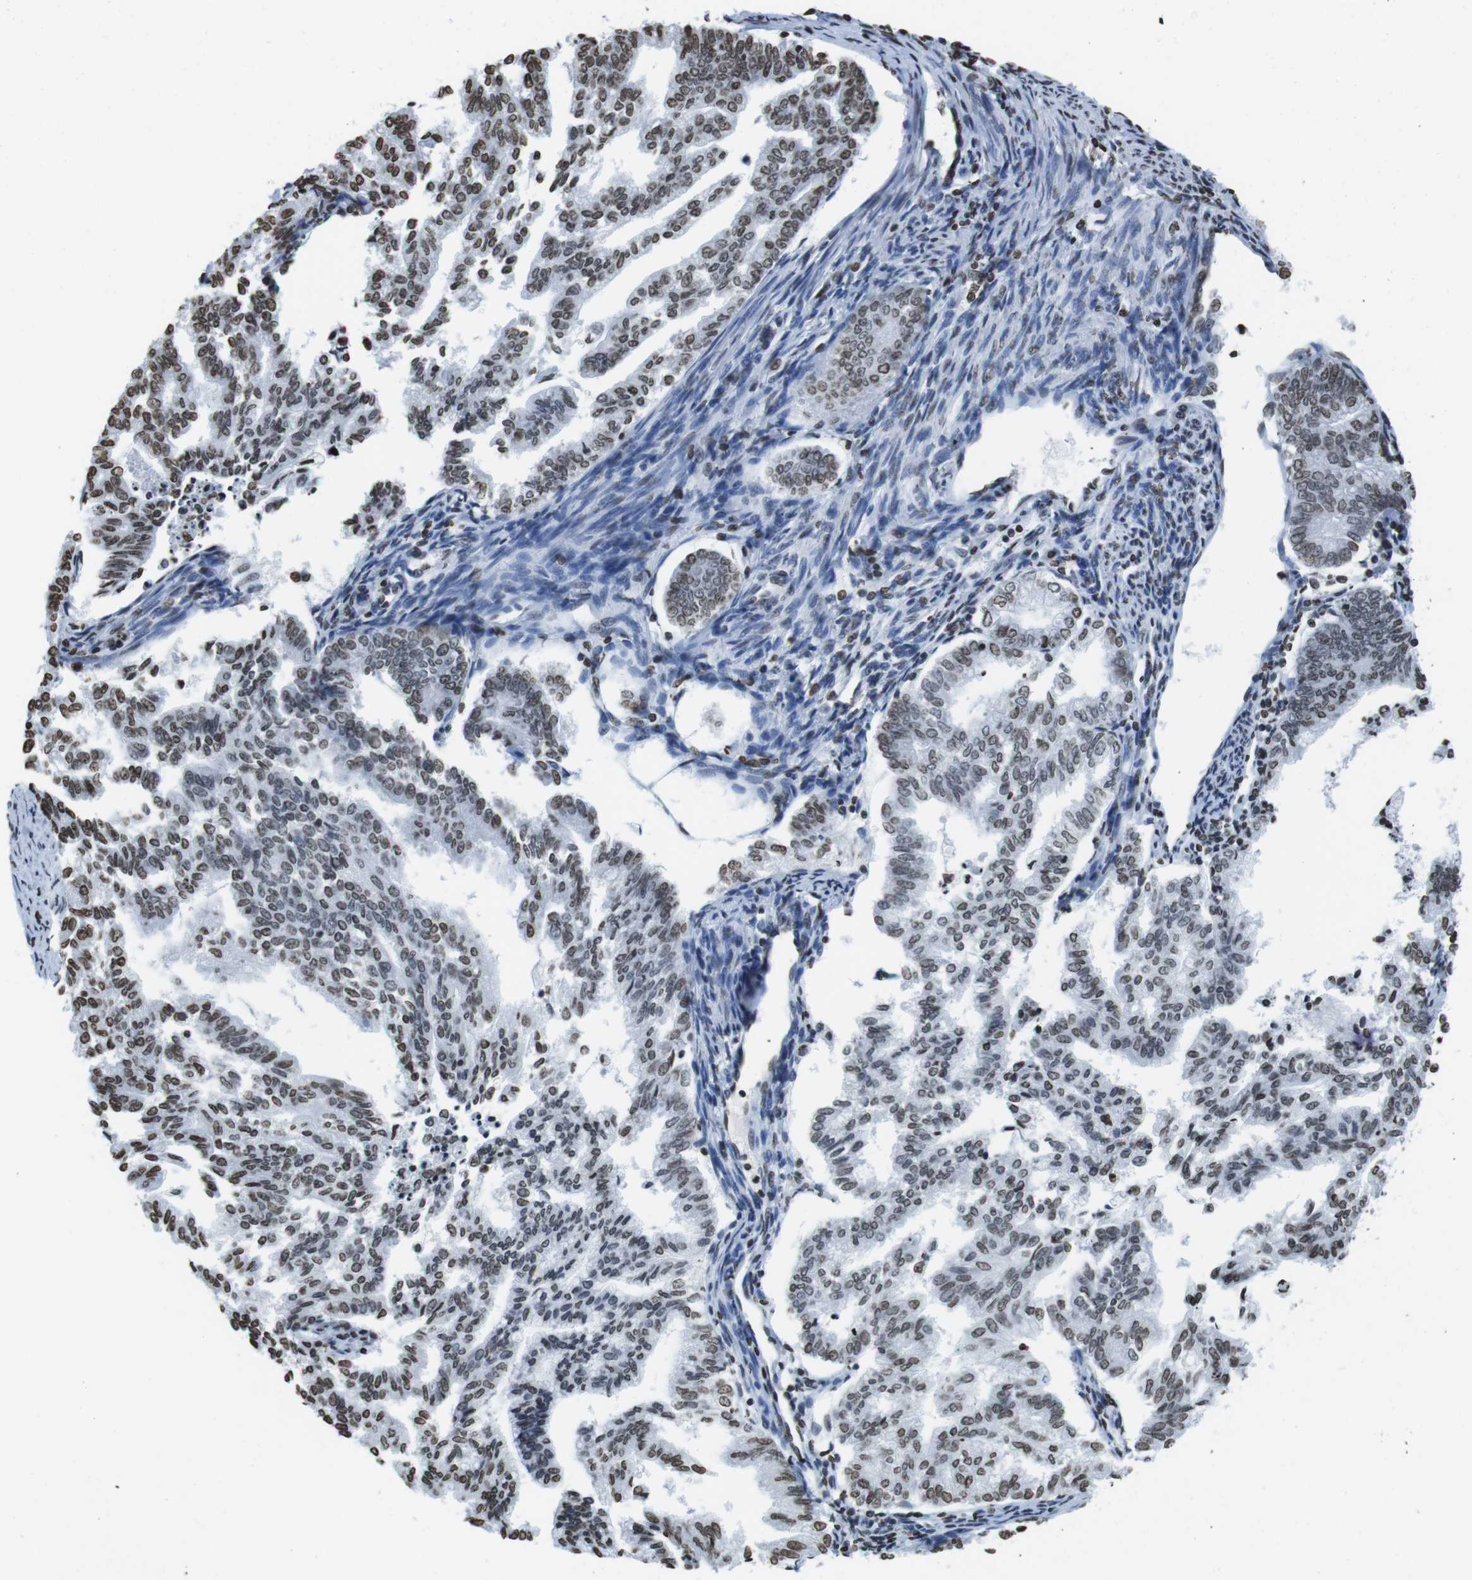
{"staining": {"intensity": "moderate", "quantity": ">75%", "location": "nuclear"}, "tissue": "endometrial cancer", "cell_type": "Tumor cells", "image_type": "cancer", "snomed": [{"axis": "morphology", "description": "Adenocarcinoma, NOS"}, {"axis": "topography", "description": "Endometrium"}], "caption": "Protein staining of adenocarcinoma (endometrial) tissue exhibits moderate nuclear staining in approximately >75% of tumor cells.", "gene": "BSX", "patient": {"sex": "female", "age": 79}}